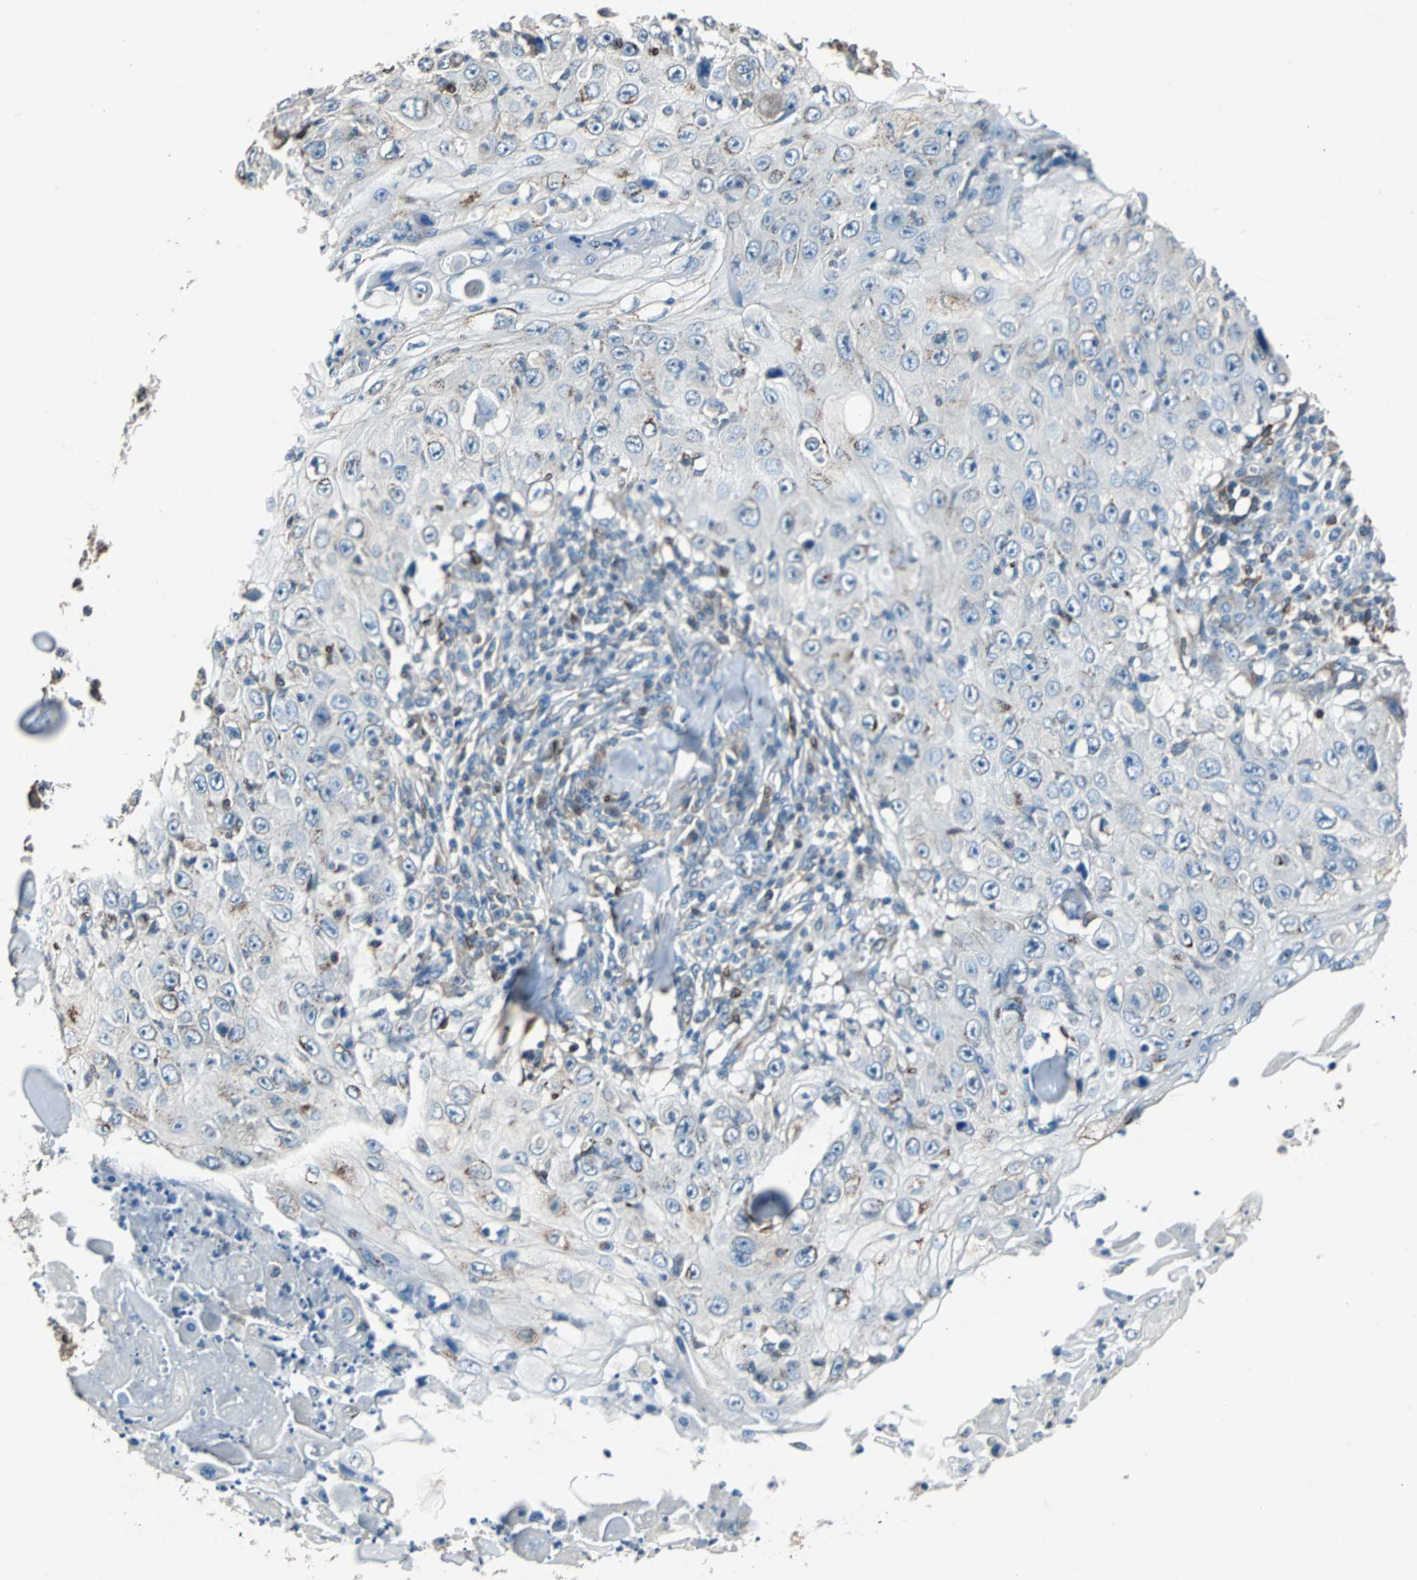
{"staining": {"intensity": "negative", "quantity": "none", "location": "none"}, "tissue": "skin cancer", "cell_type": "Tumor cells", "image_type": "cancer", "snomed": [{"axis": "morphology", "description": "Squamous cell carcinoma, NOS"}, {"axis": "topography", "description": "Skin"}], "caption": "Skin squamous cell carcinoma was stained to show a protein in brown. There is no significant staining in tumor cells.", "gene": "PBXIP1", "patient": {"sex": "male", "age": 86}}